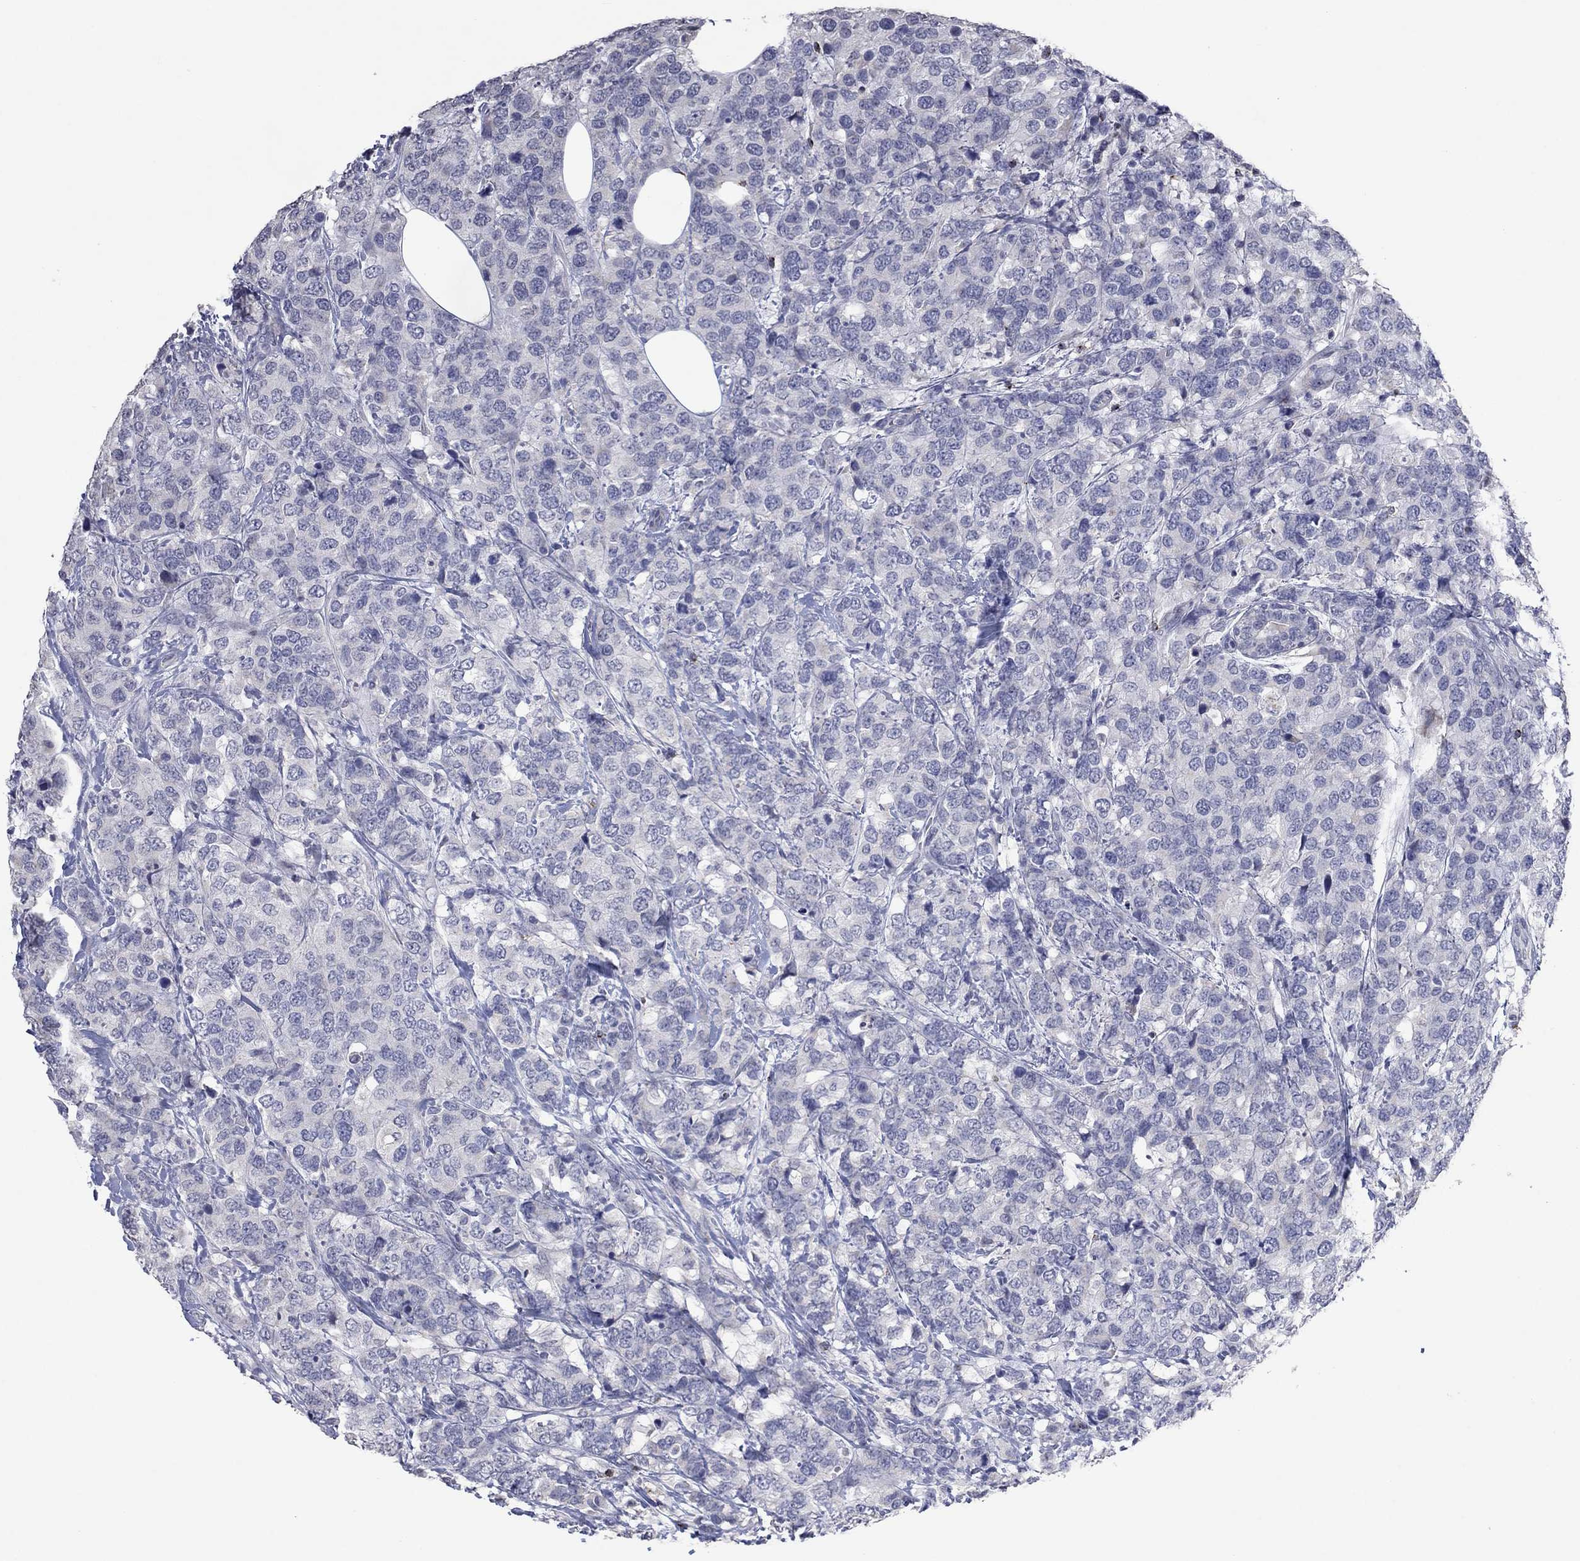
{"staining": {"intensity": "negative", "quantity": "none", "location": "none"}, "tissue": "breast cancer", "cell_type": "Tumor cells", "image_type": "cancer", "snomed": [{"axis": "morphology", "description": "Lobular carcinoma"}, {"axis": "topography", "description": "Breast"}], "caption": "DAB (3,3'-diaminobenzidine) immunohistochemical staining of human breast cancer (lobular carcinoma) shows no significant expression in tumor cells. The staining is performed using DAB brown chromogen with nuclei counter-stained in using hematoxylin.", "gene": "CCL5", "patient": {"sex": "female", "age": 59}}